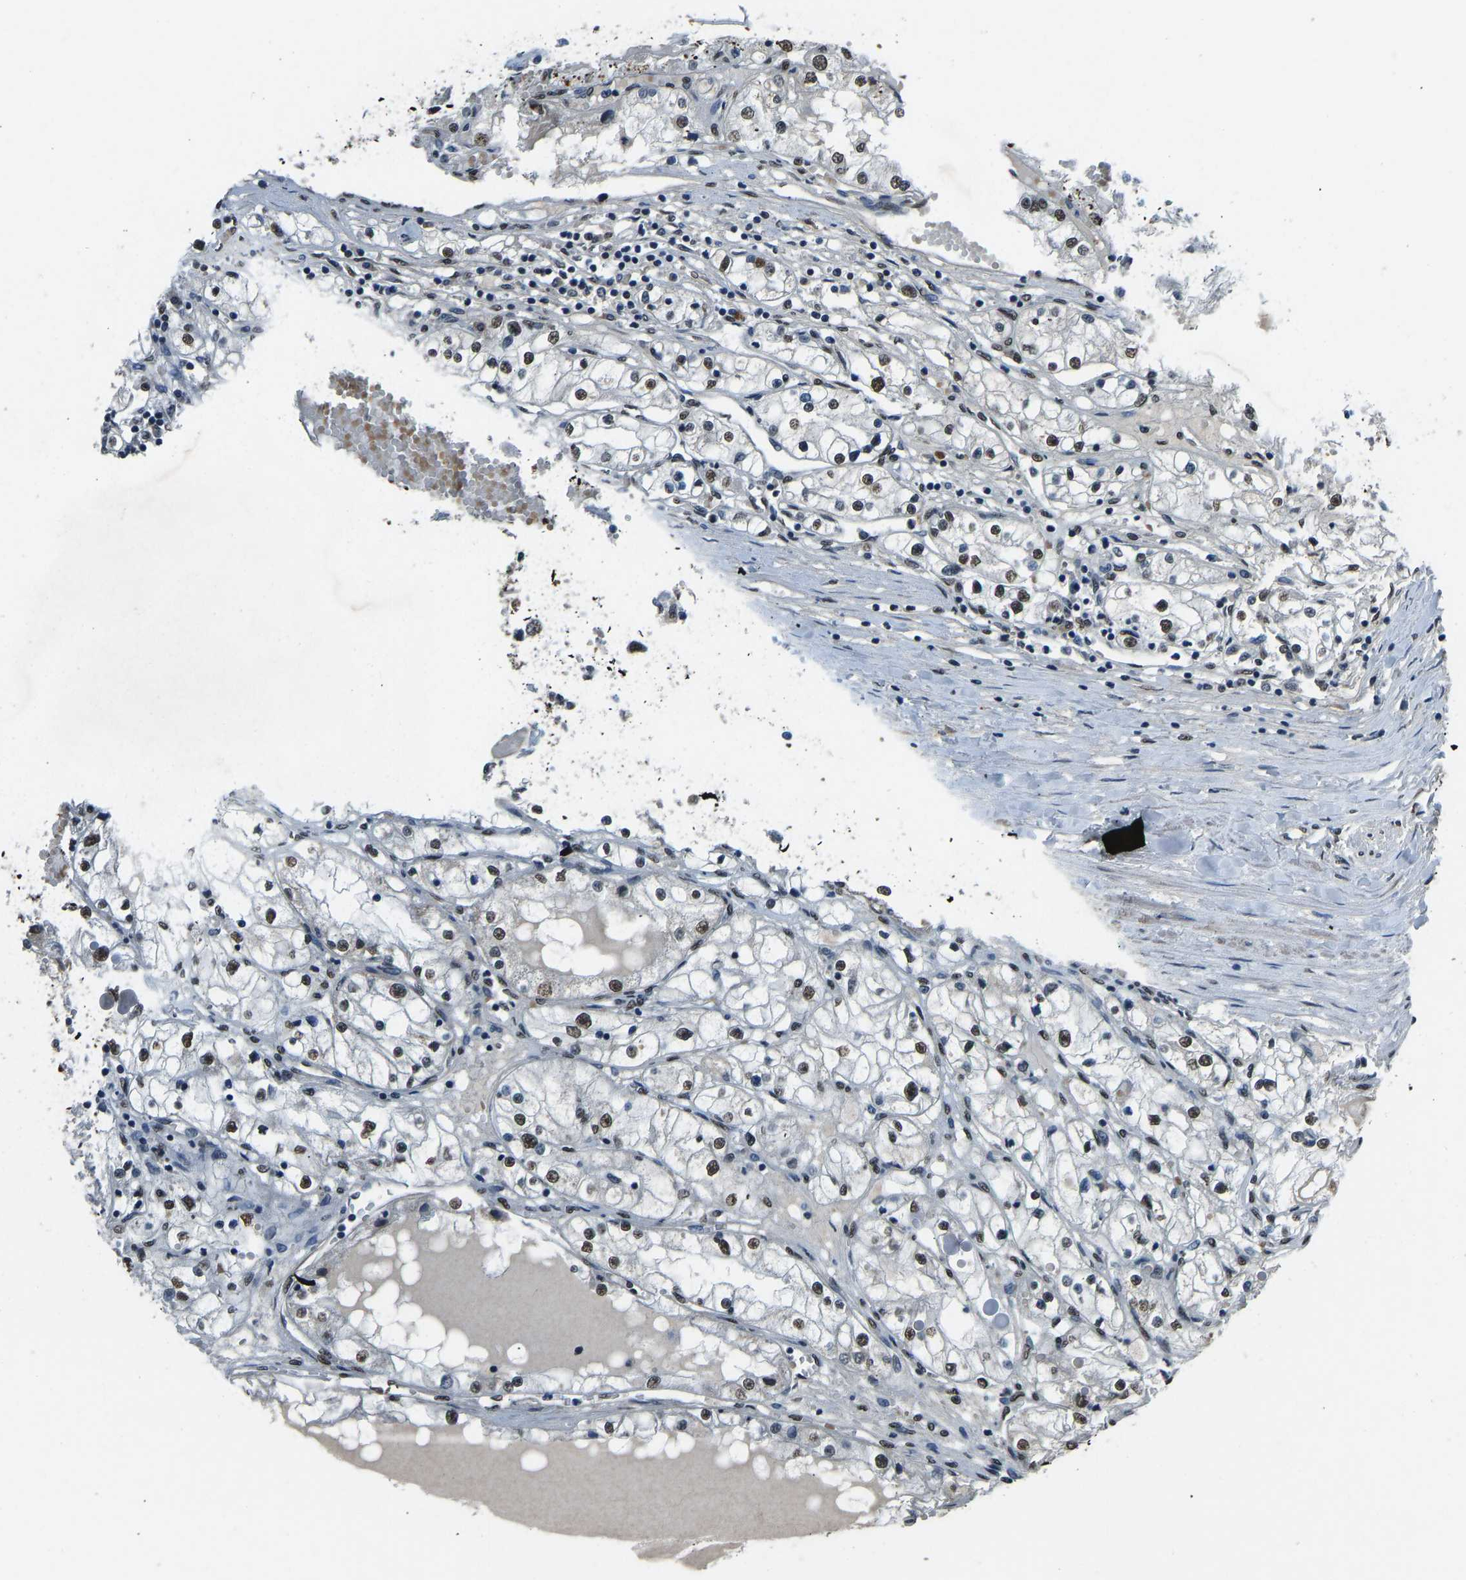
{"staining": {"intensity": "weak", "quantity": ">75%", "location": "nuclear"}, "tissue": "renal cancer", "cell_type": "Tumor cells", "image_type": "cancer", "snomed": [{"axis": "morphology", "description": "Adenocarcinoma, NOS"}, {"axis": "topography", "description": "Kidney"}], "caption": "Weak nuclear protein staining is present in approximately >75% of tumor cells in adenocarcinoma (renal).", "gene": "FOS", "patient": {"sex": "male", "age": 68}}